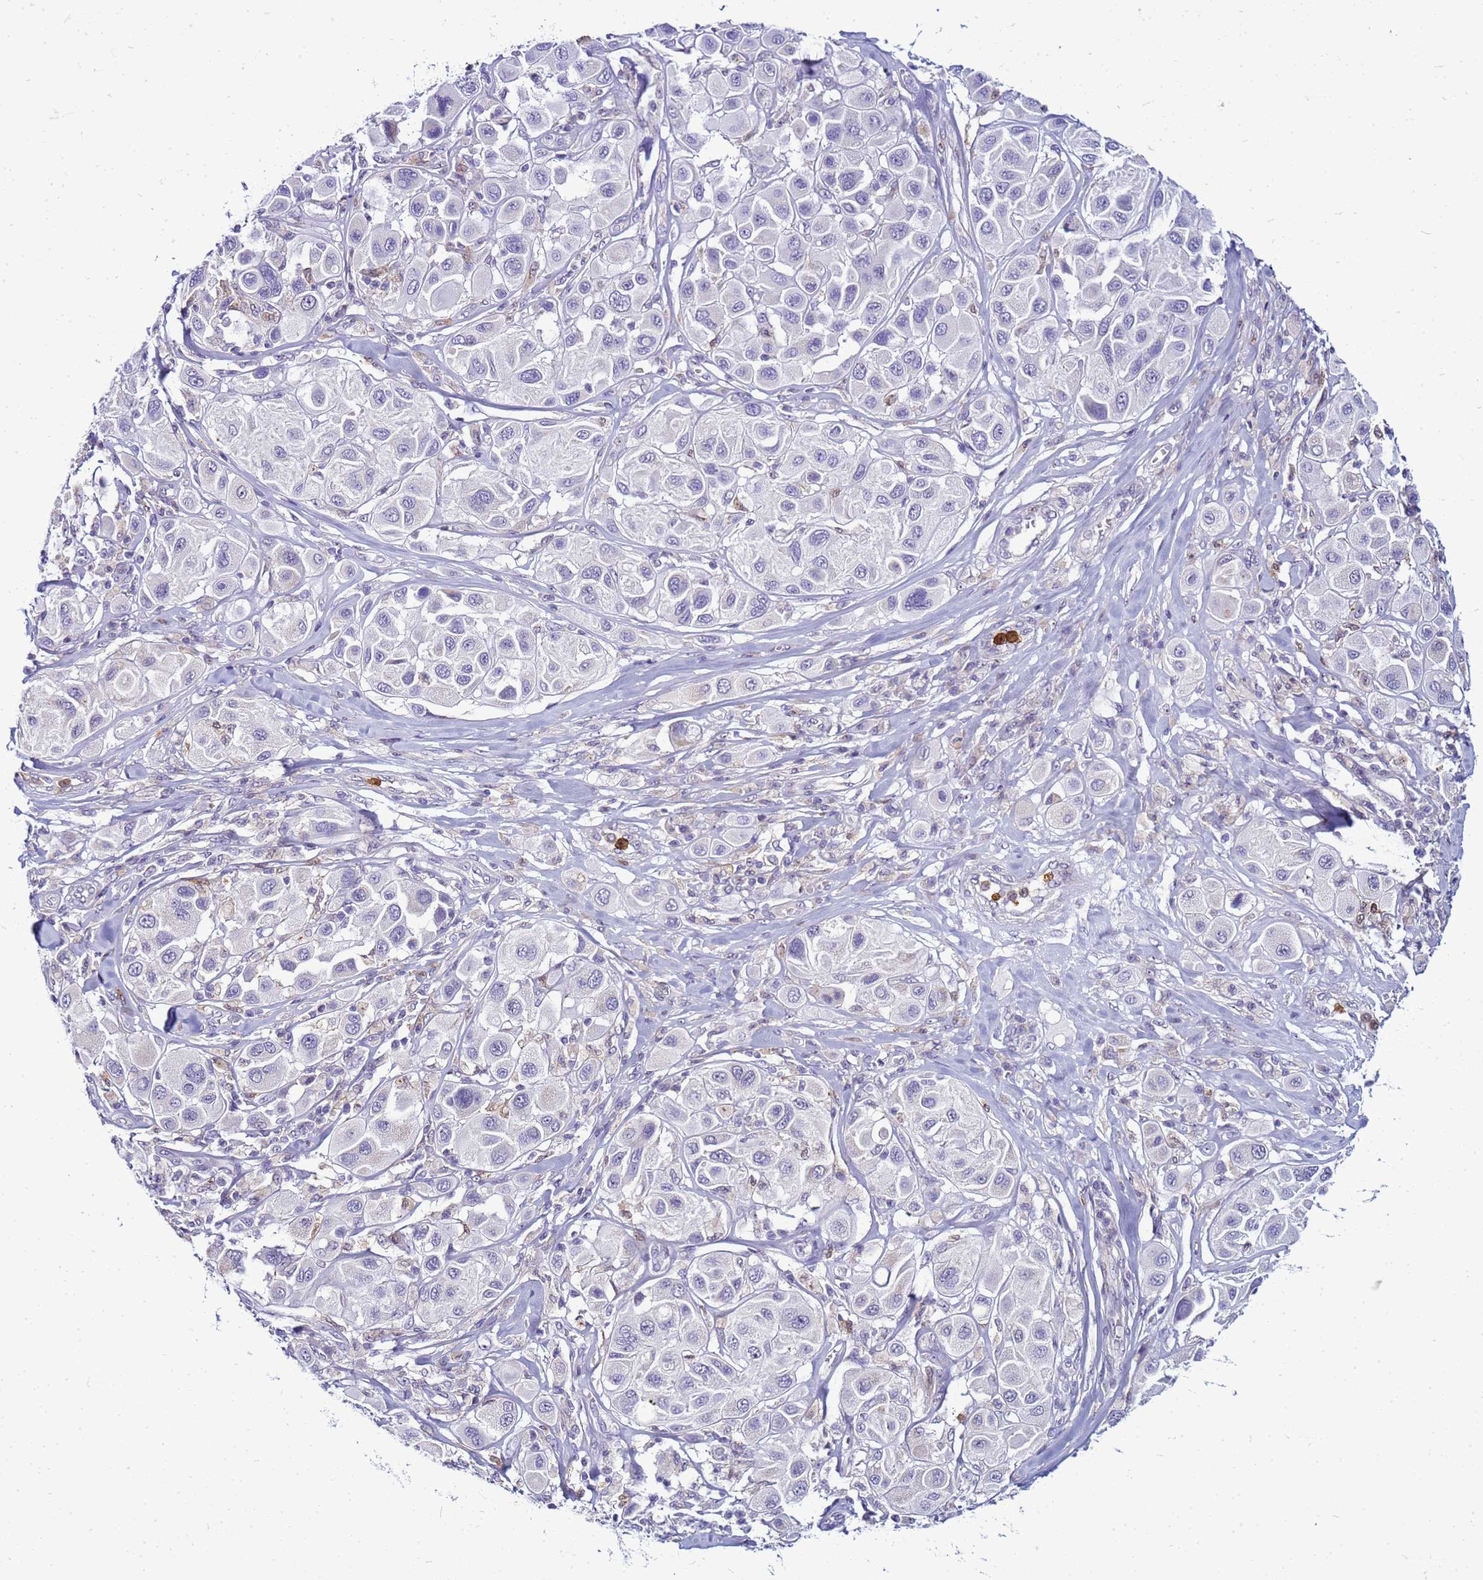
{"staining": {"intensity": "negative", "quantity": "none", "location": "none"}, "tissue": "melanoma", "cell_type": "Tumor cells", "image_type": "cancer", "snomed": [{"axis": "morphology", "description": "Malignant melanoma, Metastatic site"}, {"axis": "topography", "description": "Skin"}], "caption": "Immunohistochemical staining of human malignant melanoma (metastatic site) reveals no significant expression in tumor cells.", "gene": "VPS4B", "patient": {"sex": "male", "age": 41}}